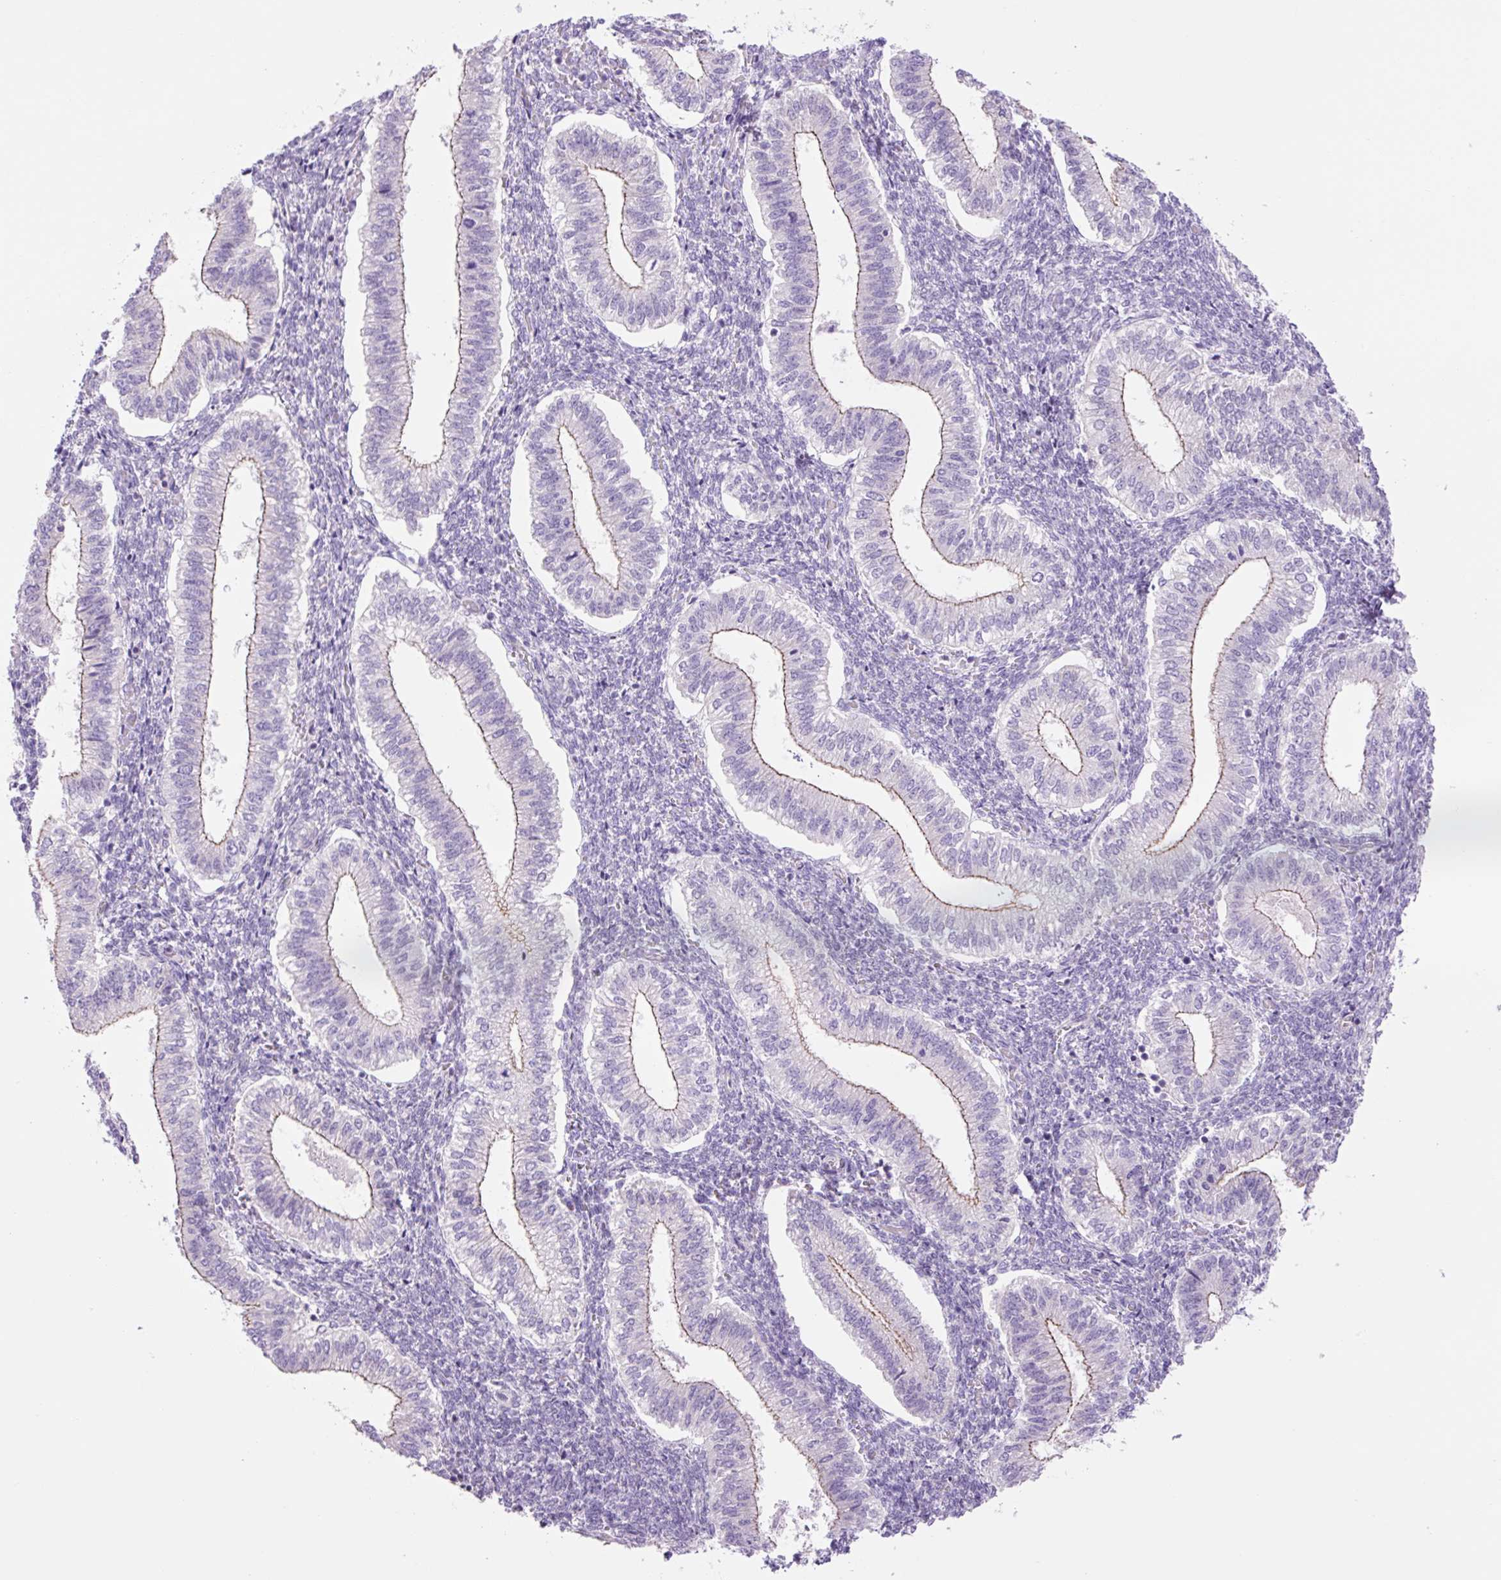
{"staining": {"intensity": "negative", "quantity": "none", "location": "none"}, "tissue": "endometrium", "cell_type": "Cells in endometrial stroma", "image_type": "normal", "snomed": [{"axis": "morphology", "description": "Normal tissue, NOS"}, {"axis": "topography", "description": "Endometrium"}], "caption": "IHC of unremarkable human endometrium exhibits no positivity in cells in endometrial stroma. (DAB (3,3'-diaminobenzidine) immunohistochemistry, high magnification).", "gene": "GRID2", "patient": {"sex": "female", "age": 25}}